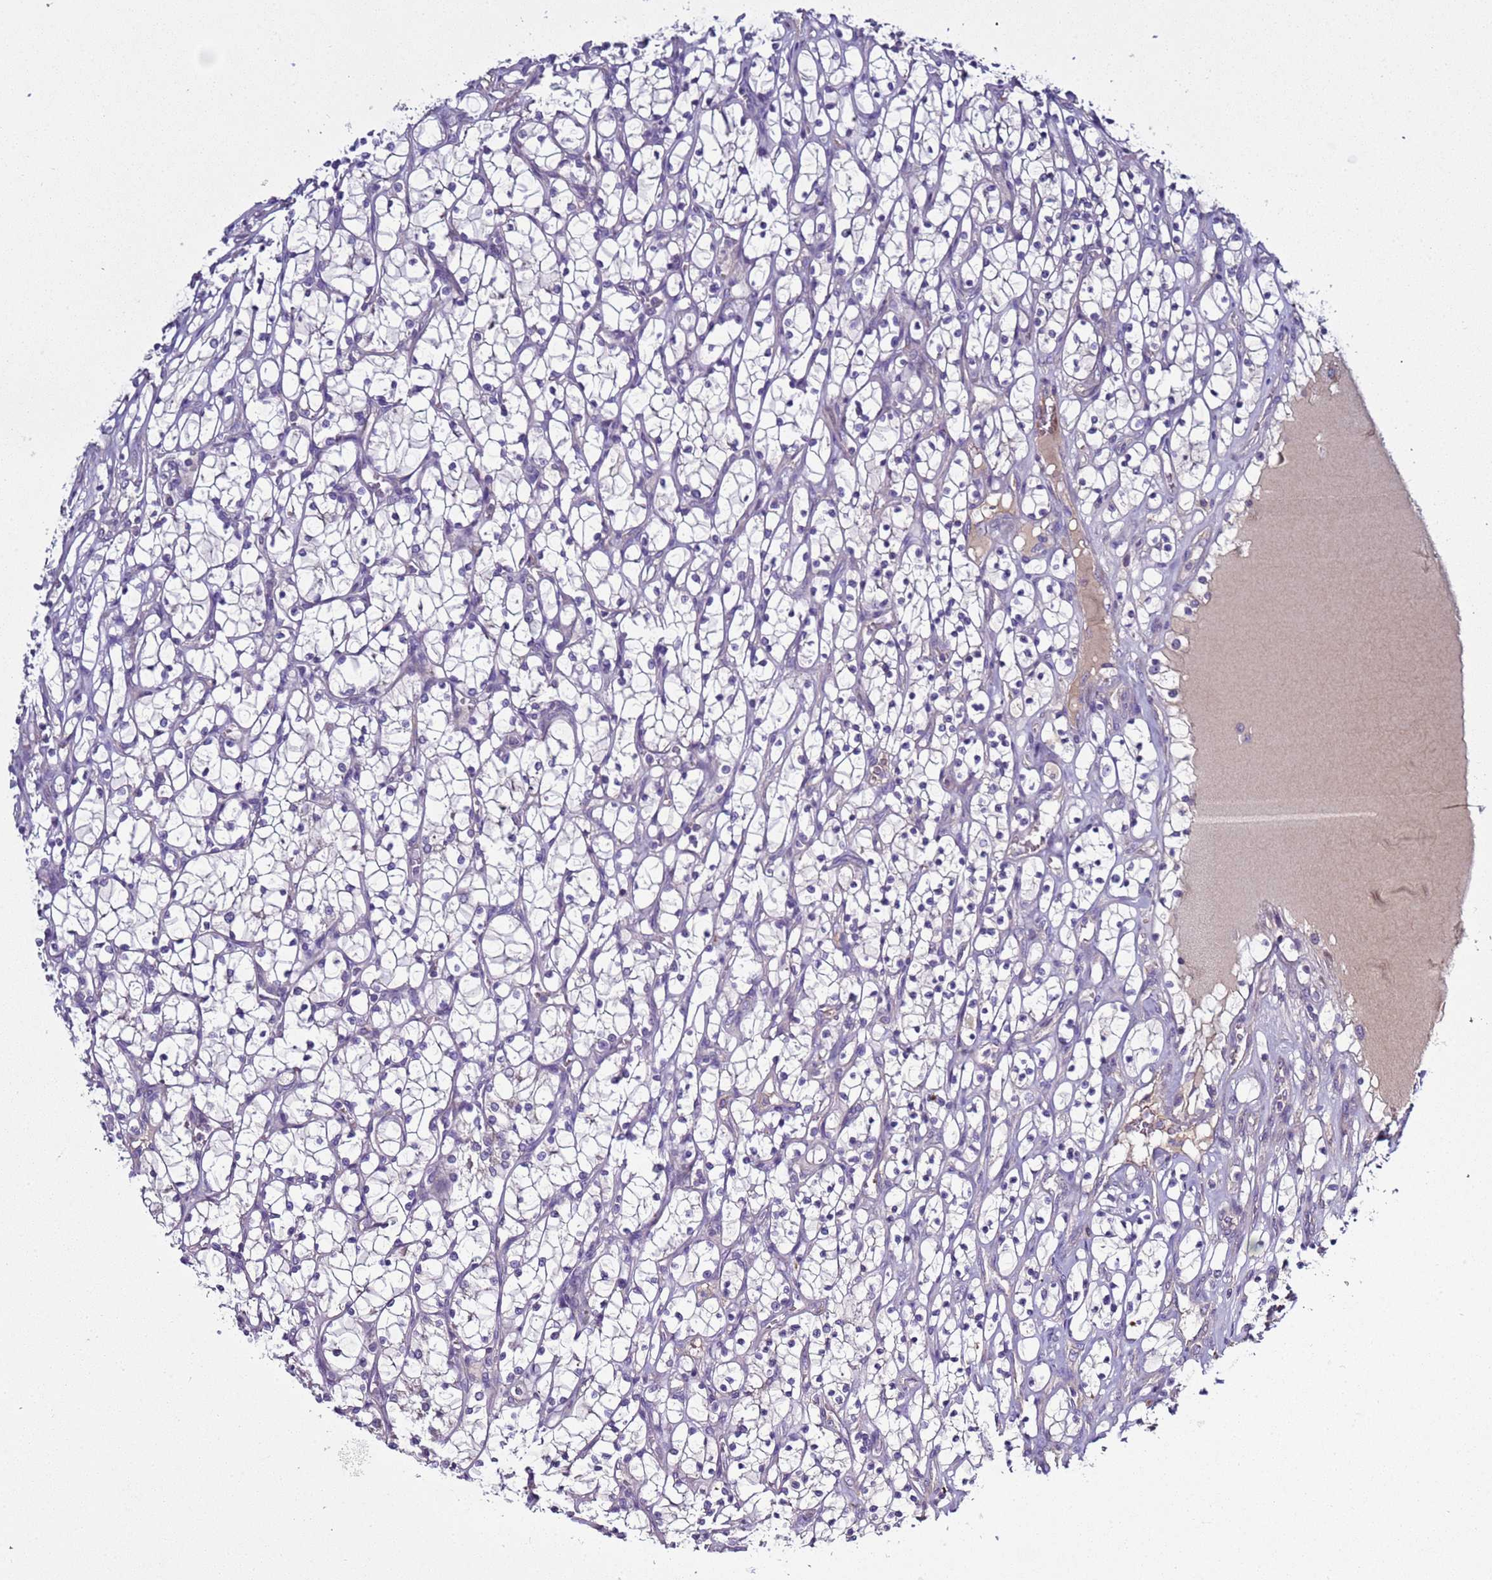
{"staining": {"intensity": "negative", "quantity": "none", "location": "none"}, "tissue": "renal cancer", "cell_type": "Tumor cells", "image_type": "cancer", "snomed": [{"axis": "morphology", "description": "Adenocarcinoma, NOS"}, {"axis": "topography", "description": "Kidney"}], "caption": "Renal cancer was stained to show a protein in brown. There is no significant positivity in tumor cells.", "gene": "RABL2B", "patient": {"sex": "female", "age": 69}}